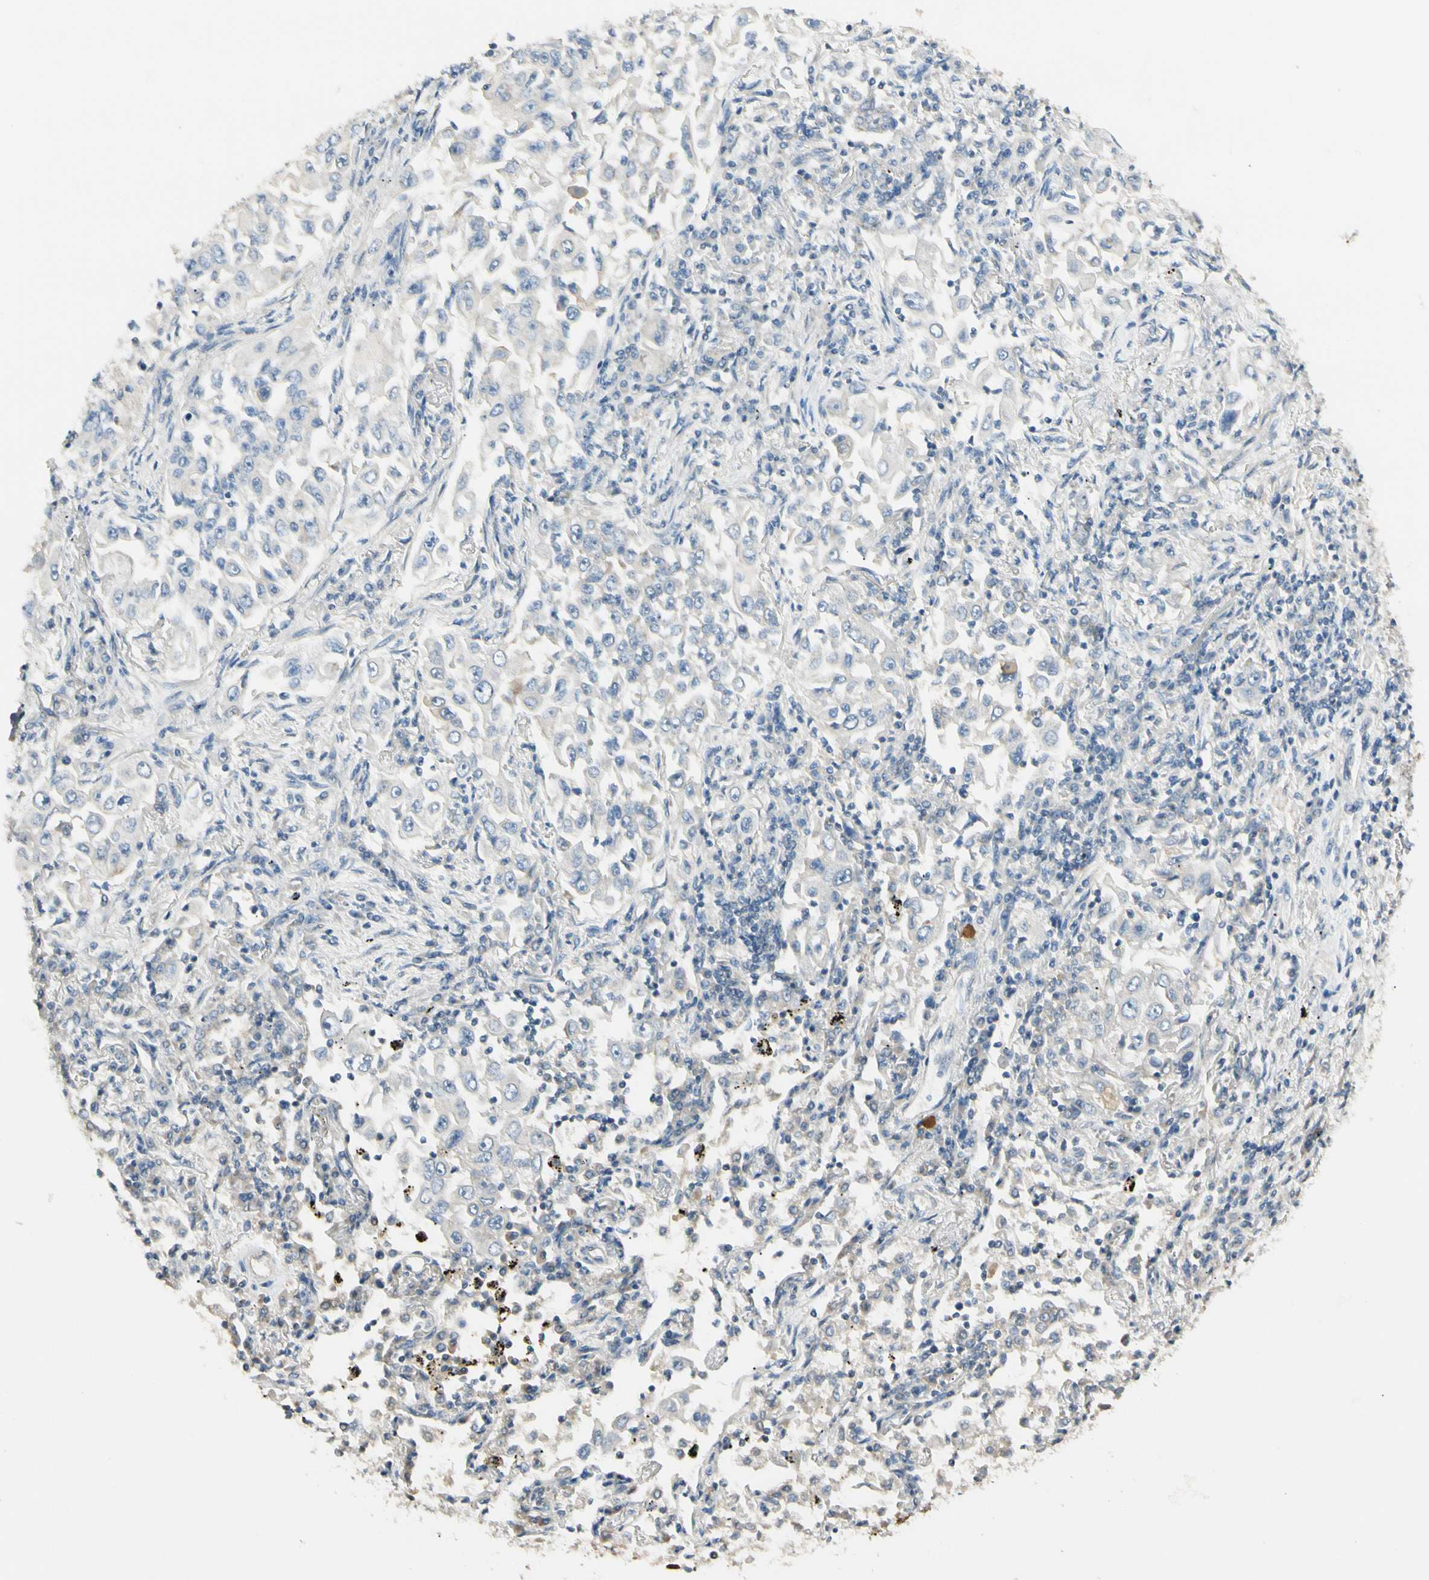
{"staining": {"intensity": "negative", "quantity": "none", "location": "none"}, "tissue": "lung cancer", "cell_type": "Tumor cells", "image_type": "cancer", "snomed": [{"axis": "morphology", "description": "Adenocarcinoma, NOS"}, {"axis": "topography", "description": "Lung"}], "caption": "Image shows no significant protein expression in tumor cells of lung adenocarcinoma.", "gene": "P3H2", "patient": {"sex": "male", "age": 84}}